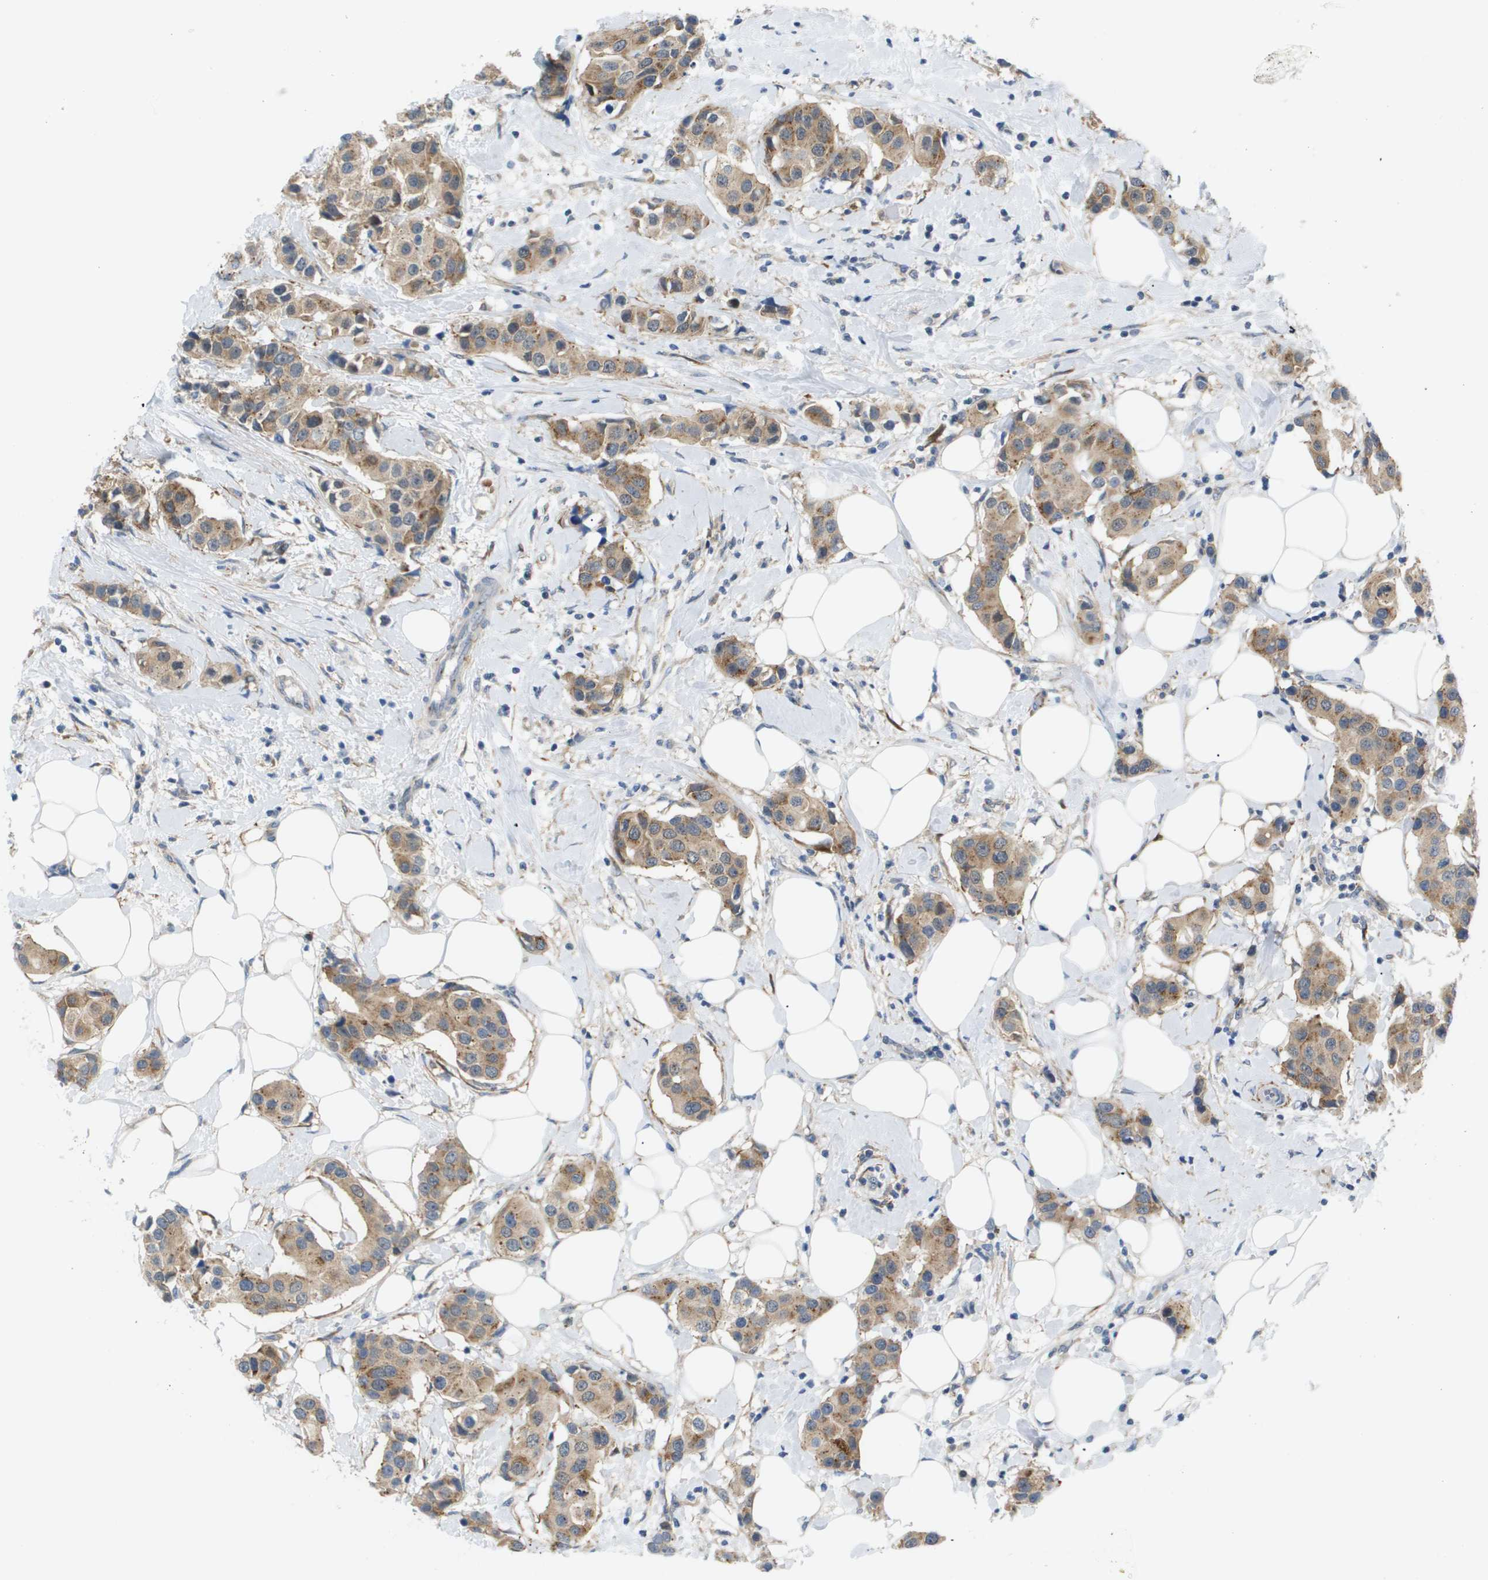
{"staining": {"intensity": "moderate", "quantity": ">75%", "location": "cytoplasmic/membranous"}, "tissue": "breast cancer", "cell_type": "Tumor cells", "image_type": "cancer", "snomed": [{"axis": "morphology", "description": "Normal tissue, NOS"}, {"axis": "morphology", "description": "Duct carcinoma"}, {"axis": "topography", "description": "Breast"}], "caption": "Protein expression by IHC displays moderate cytoplasmic/membranous staining in about >75% of tumor cells in breast cancer.", "gene": "OTUD5", "patient": {"sex": "female", "age": 39}}